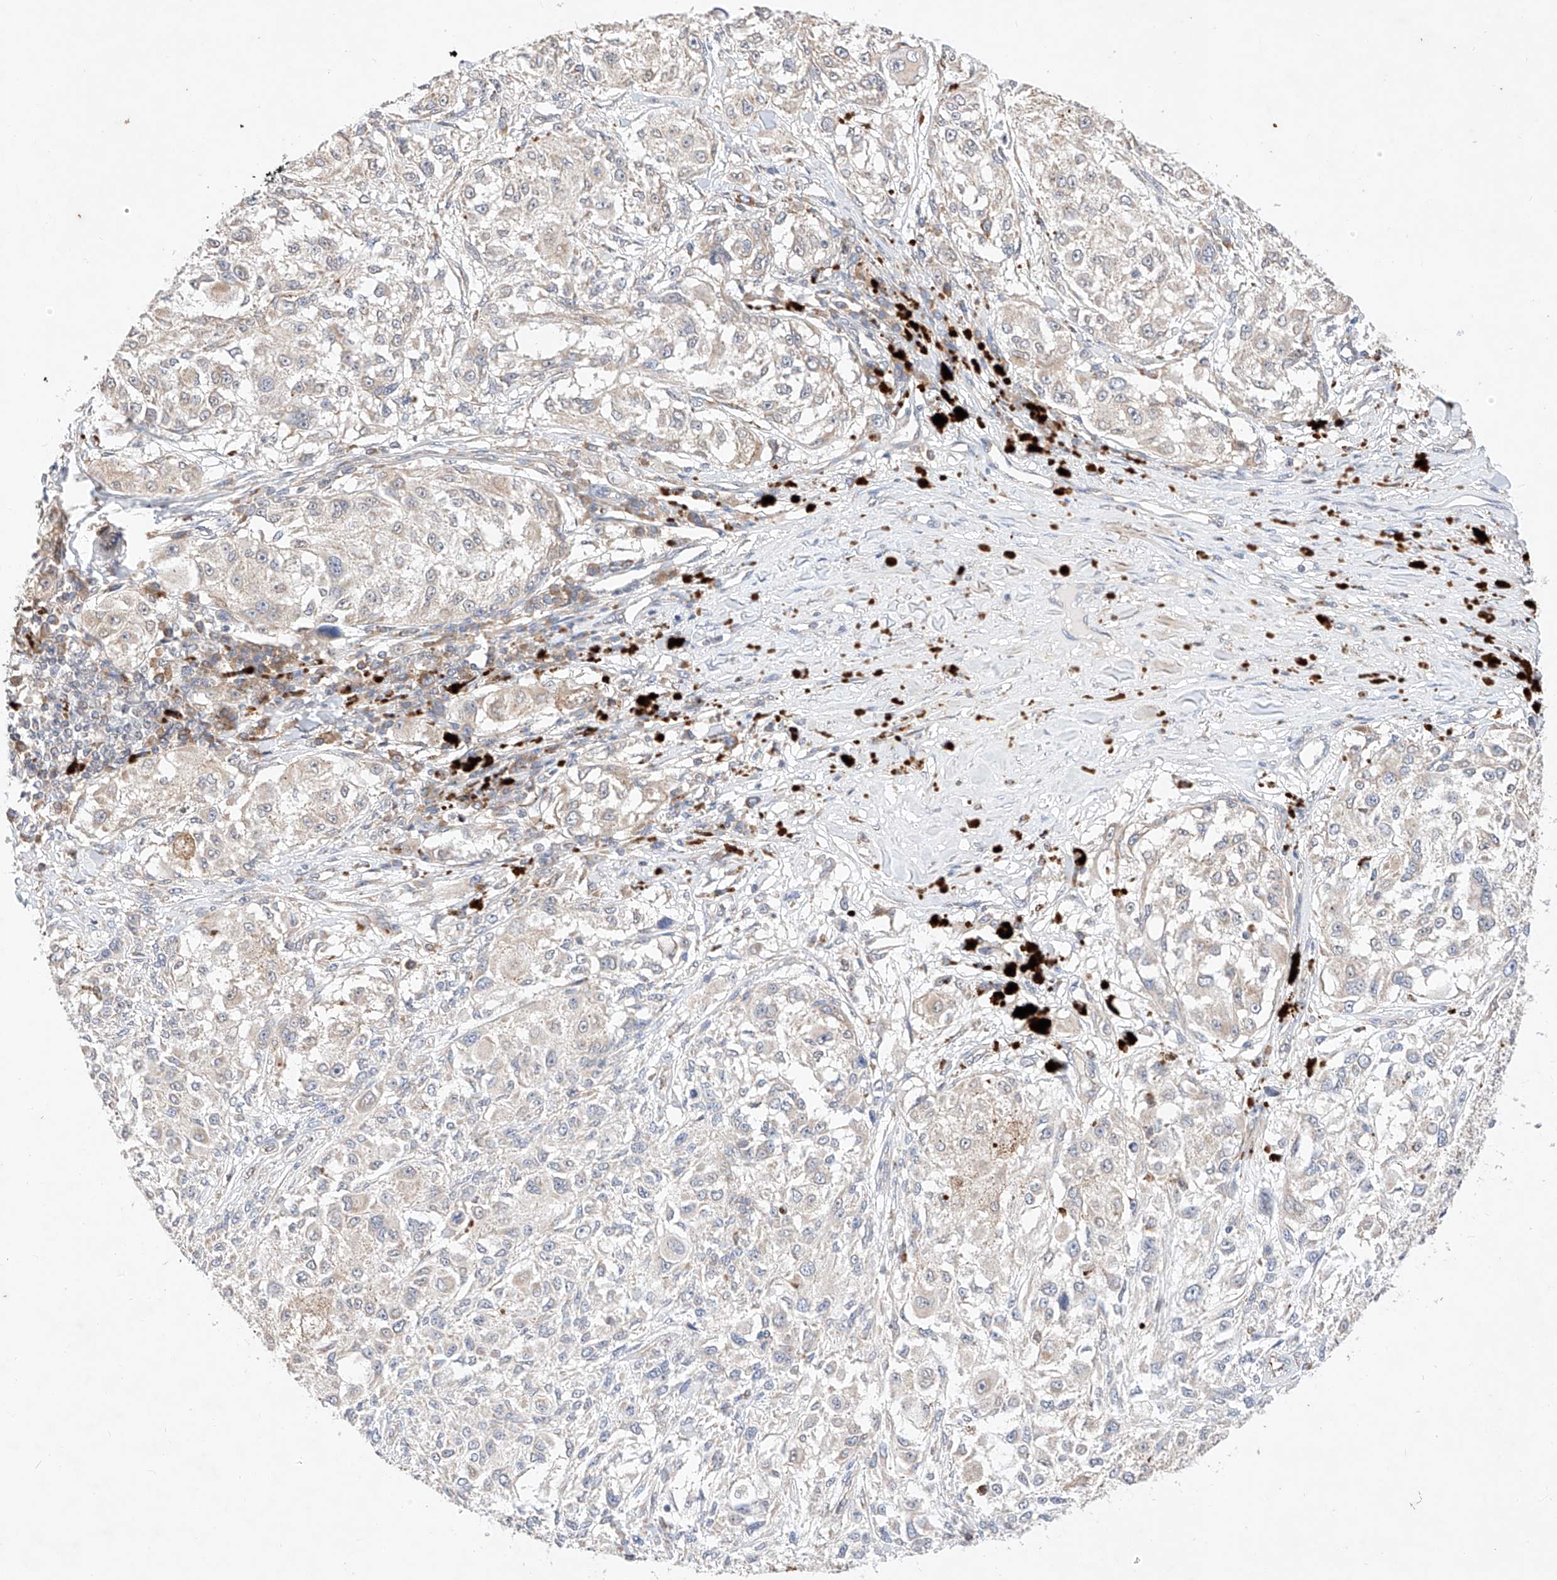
{"staining": {"intensity": "negative", "quantity": "none", "location": "none"}, "tissue": "melanoma", "cell_type": "Tumor cells", "image_type": "cancer", "snomed": [{"axis": "morphology", "description": "Necrosis, NOS"}, {"axis": "morphology", "description": "Malignant melanoma, NOS"}, {"axis": "topography", "description": "Skin"}], "caption": "A high-resolution histopathology image shows immunohistochemistry (IHC) staining of melanoma, which exhibits no significant expression in tumor cells. The staining is performed using DAB (3,3'-diaminobenzidine) brown chromogen with nuclei counter-stained in using hematoxylin.", "gene": "C6orf118", "patient": {"sex": "female", "age": 87}}